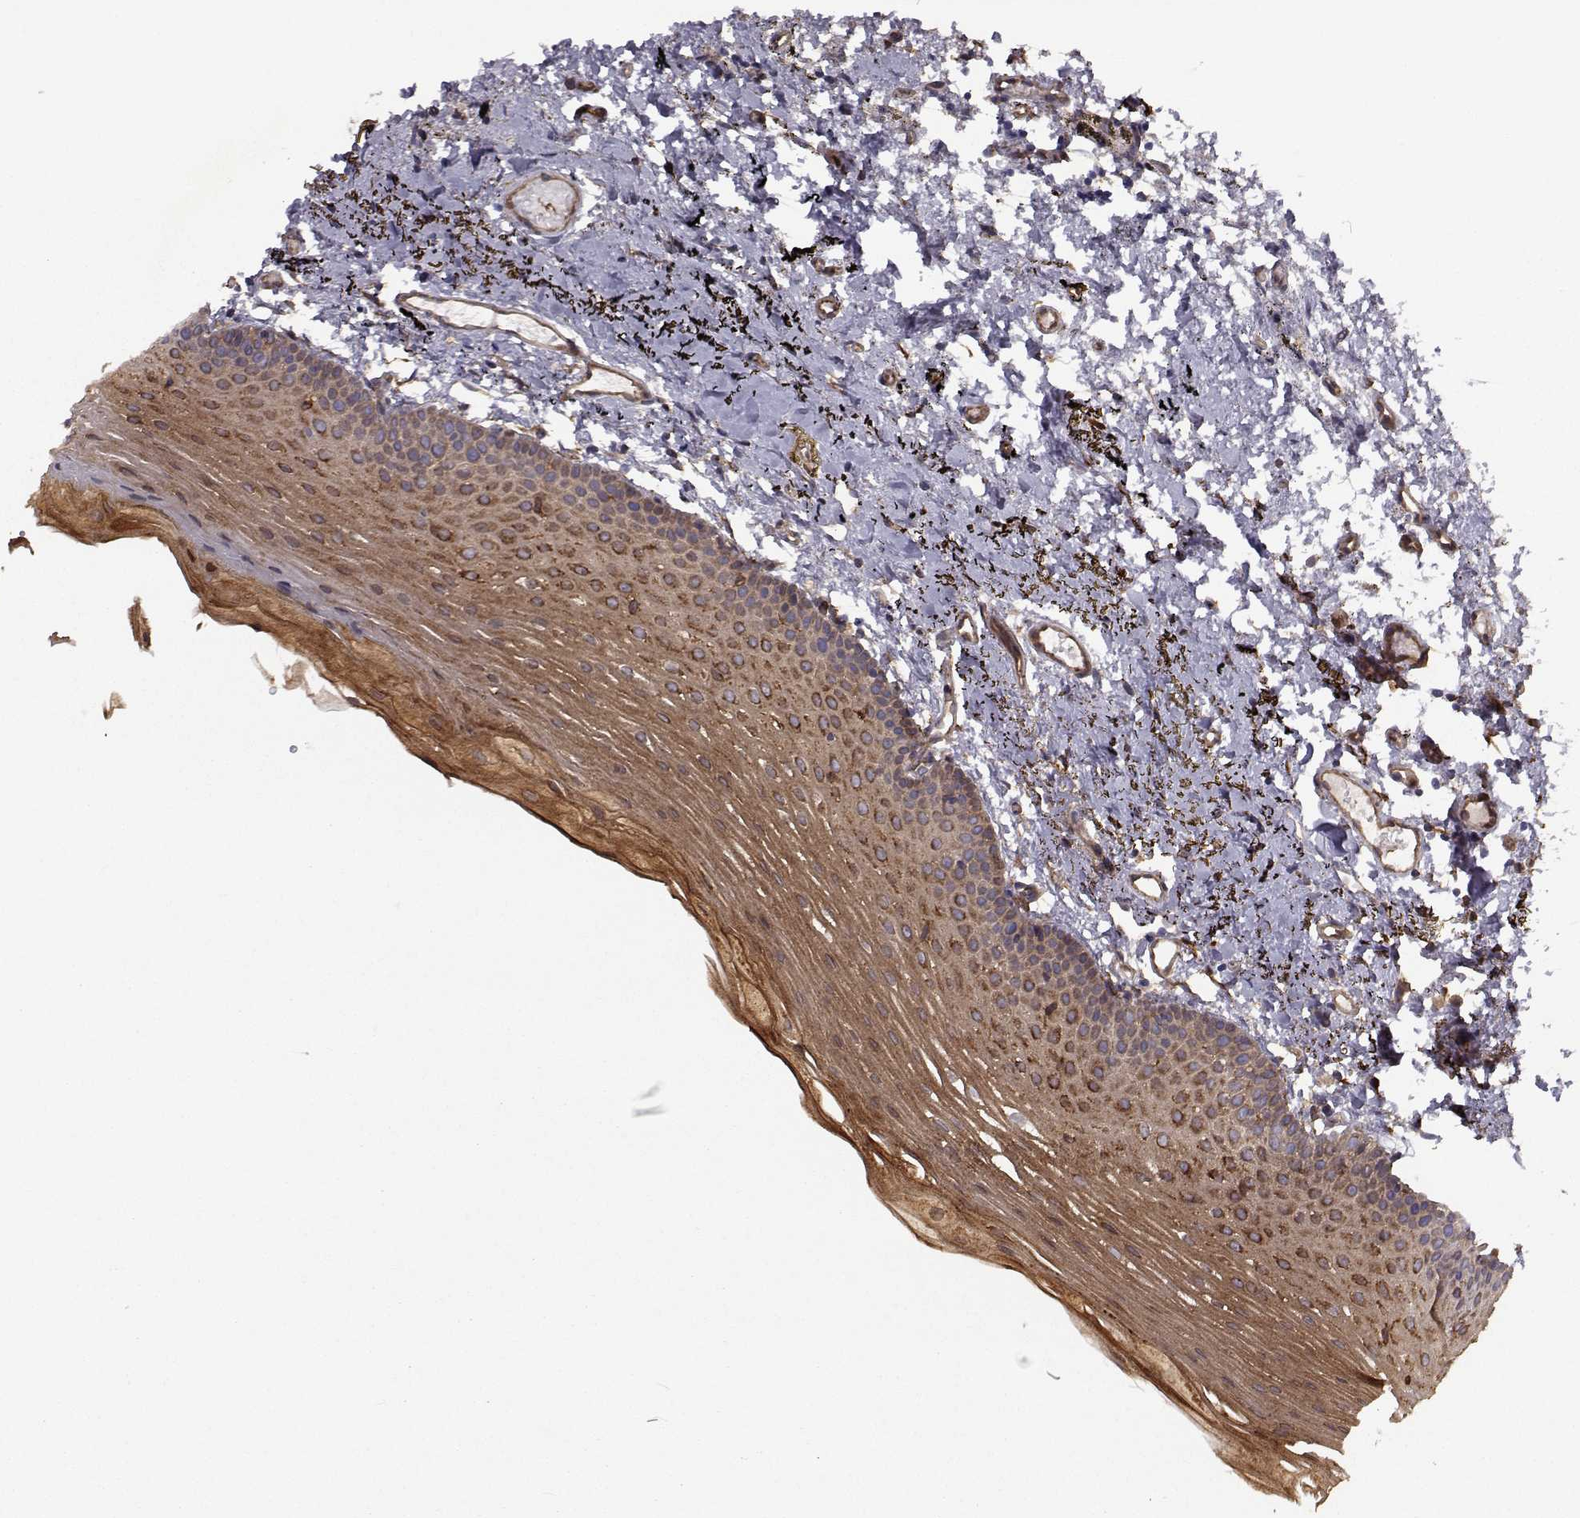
{"staining": {"intensity": "moderate", "quantity": ">75%", "location": "cytoplasmic/membranous"}, "tissue": "oral mucosa", "cell_type": "Squamous epithelial cells", "image_type": "normal", "snomed": [{"axis": "morphology", "description": "Normal tissue, NOS"}, {"axis": "topography", "description": "Oral tissue"}], "caption": "High-magnification brightfield microscopy of unremarkable oral mucosa stained with DAB (3,3'-diaminobenzidine) (brown) and counterstained with hematoxylin (blue). squamous epithelial cells exhibit moderate cytoplasmic/membranous expression is seen in about>75% of cells.", "gene": "TRIP10", "patient": {"sex": "female", "age": 57}}